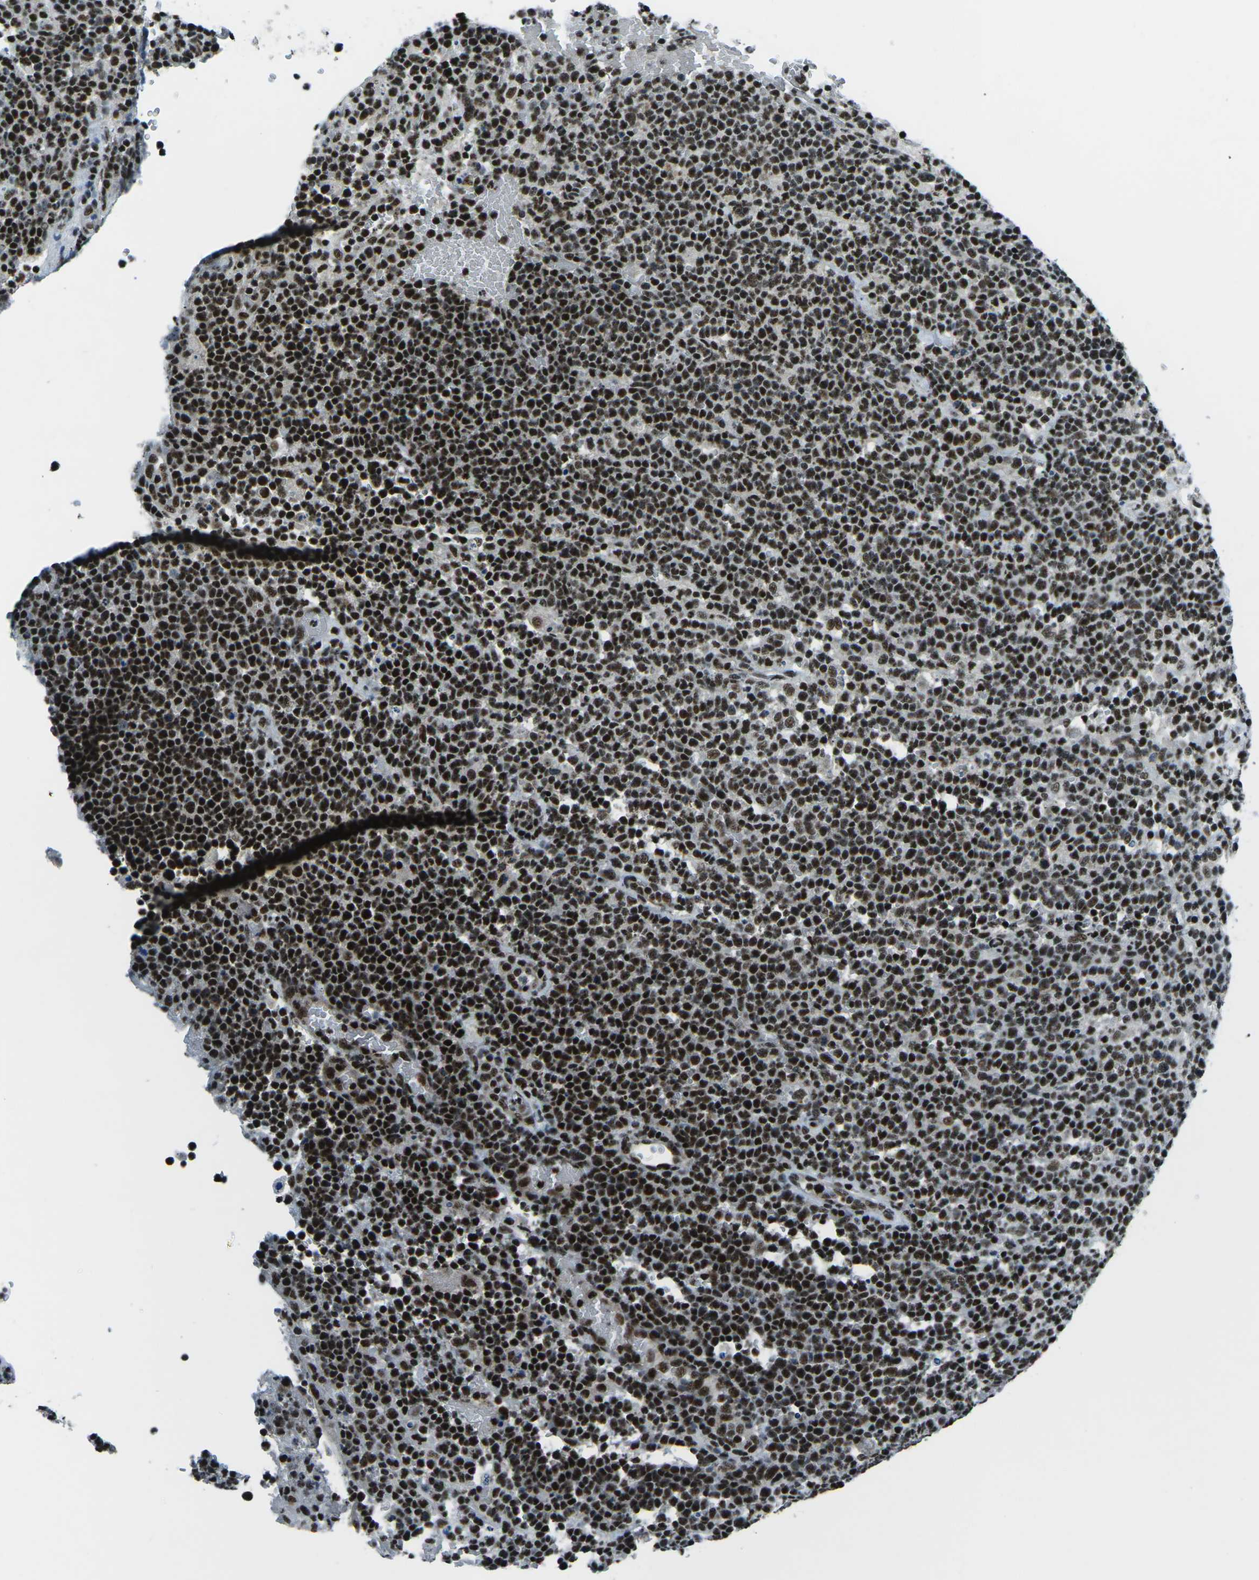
{"staining": {"intensity": "strong", "quantity": ">75%", "location": "nuclear"}, "tissue": "lymphoma", "cell_type": "Tumor cells", "image_type": "cancer", "snomed": [{"axis": "morphology", "description": "Malignant lymphoma, non-Hodgkin's type, High grade"}, {"axis": "topography", "description": "Lymph node"}], "caption": "The image shows a brown stain indicating the presence of a protein in the nuclear of tumor cells in lymphoma.", "gene": "RBL2", "patient": {"sex": "male", "age": 61}}